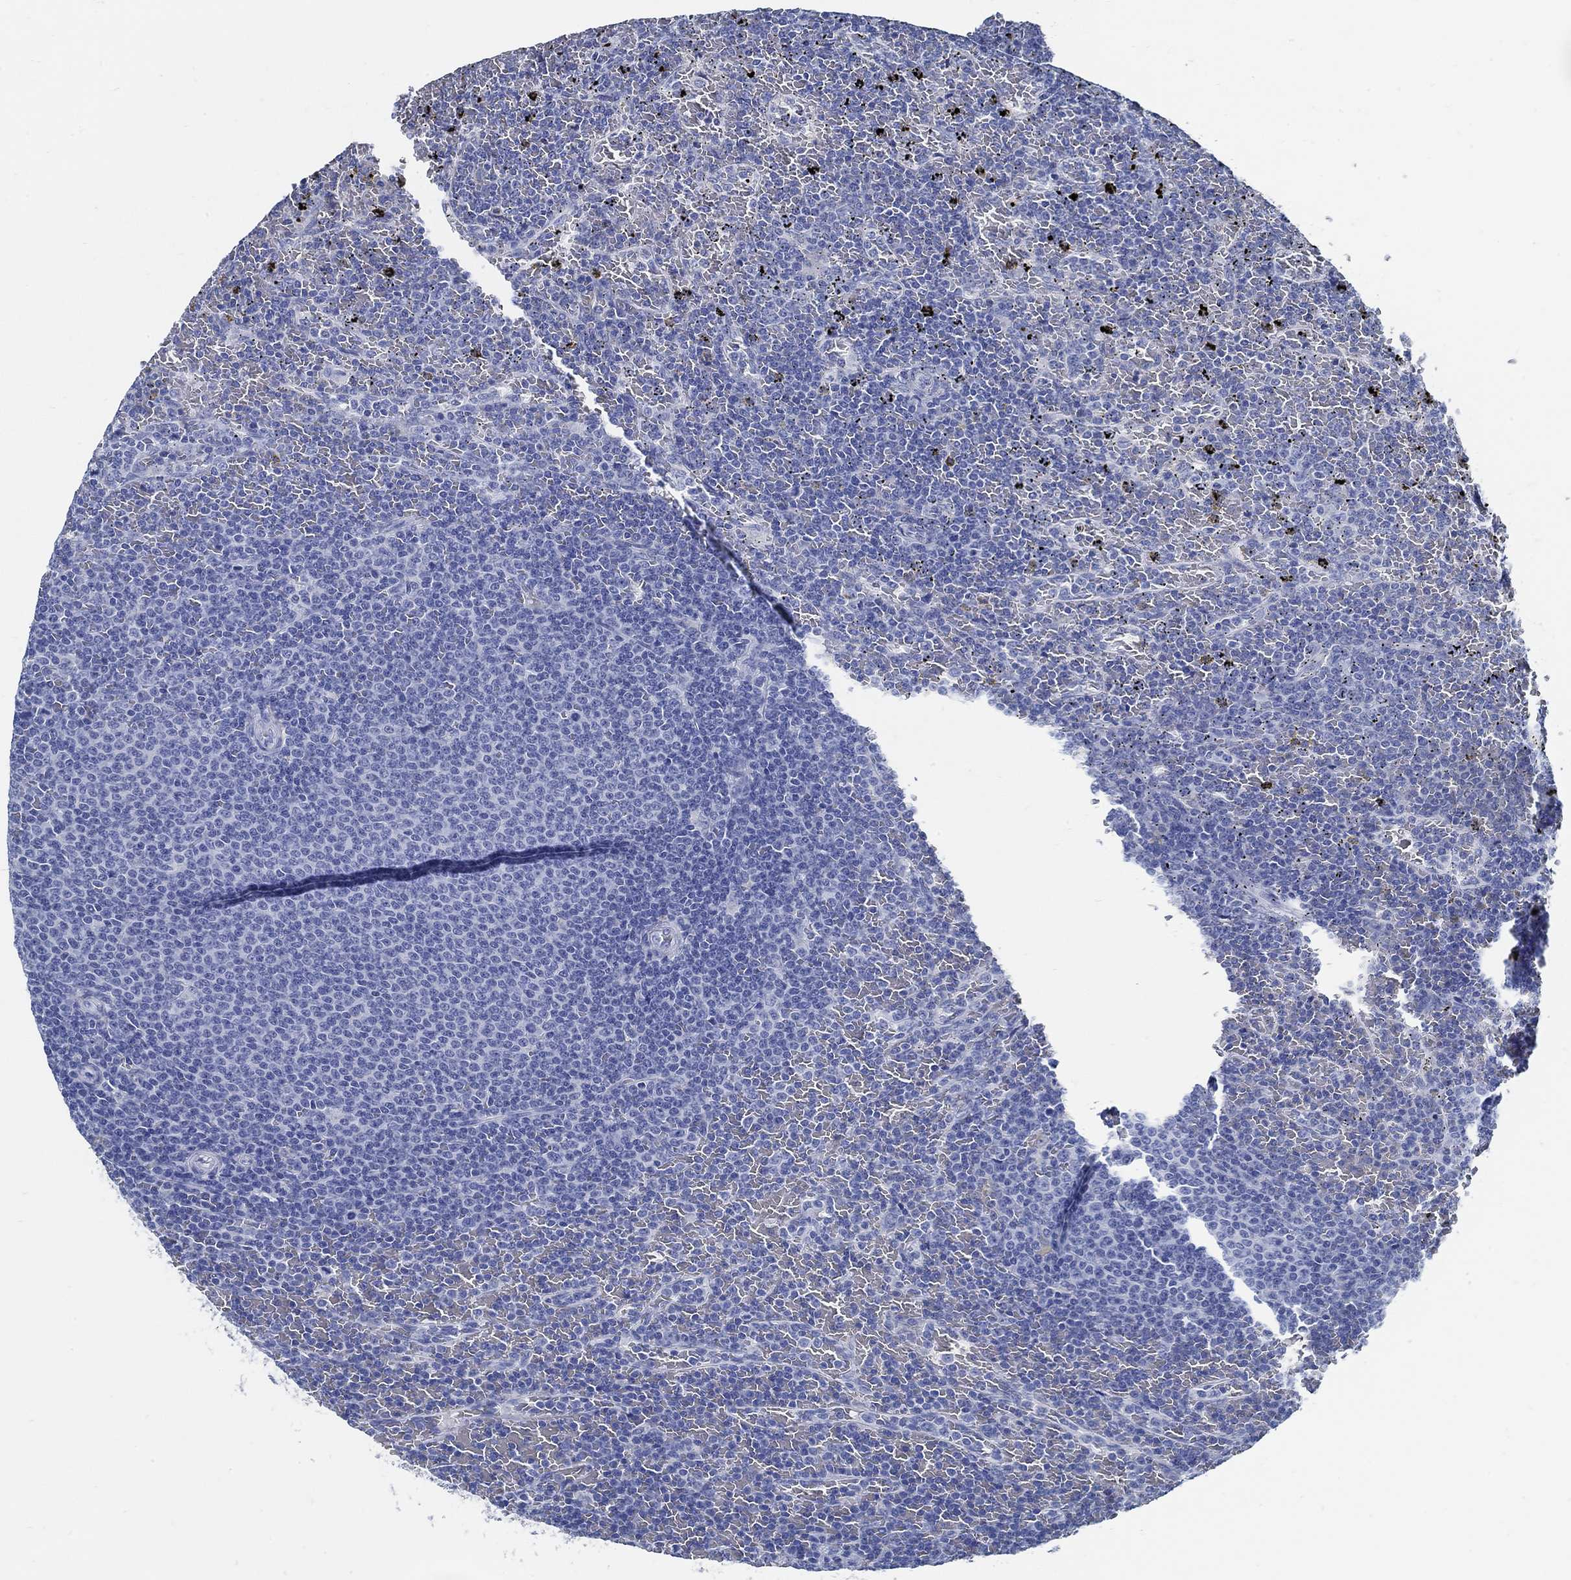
{"staining": {"intensity": "negative", "quantity": "none", "location": "none"}, "tissue": "lymphoma", "cell_type": "Tumor cells", "image_type": "cancer", "snomed": [{"axis": "morphology", "description": "Malignant lymphoma, non-Hodgkin's type, Low grade"}, {"axis": "topography", "description": "Spleen"}], "caption": "An image of human low-grade malignant lymphoma, non-Hodgkin's type is negative for staining in tumor cells. Brightfield microscopy of immunohistochemistry (IHC) stained with DAB (3,3'-diaminobenzidine) (brown) and hematoxylin (blue), captured at high magnification.", "gene": "SLC45A1", "patient": {"sex": "female", "age": 77}}